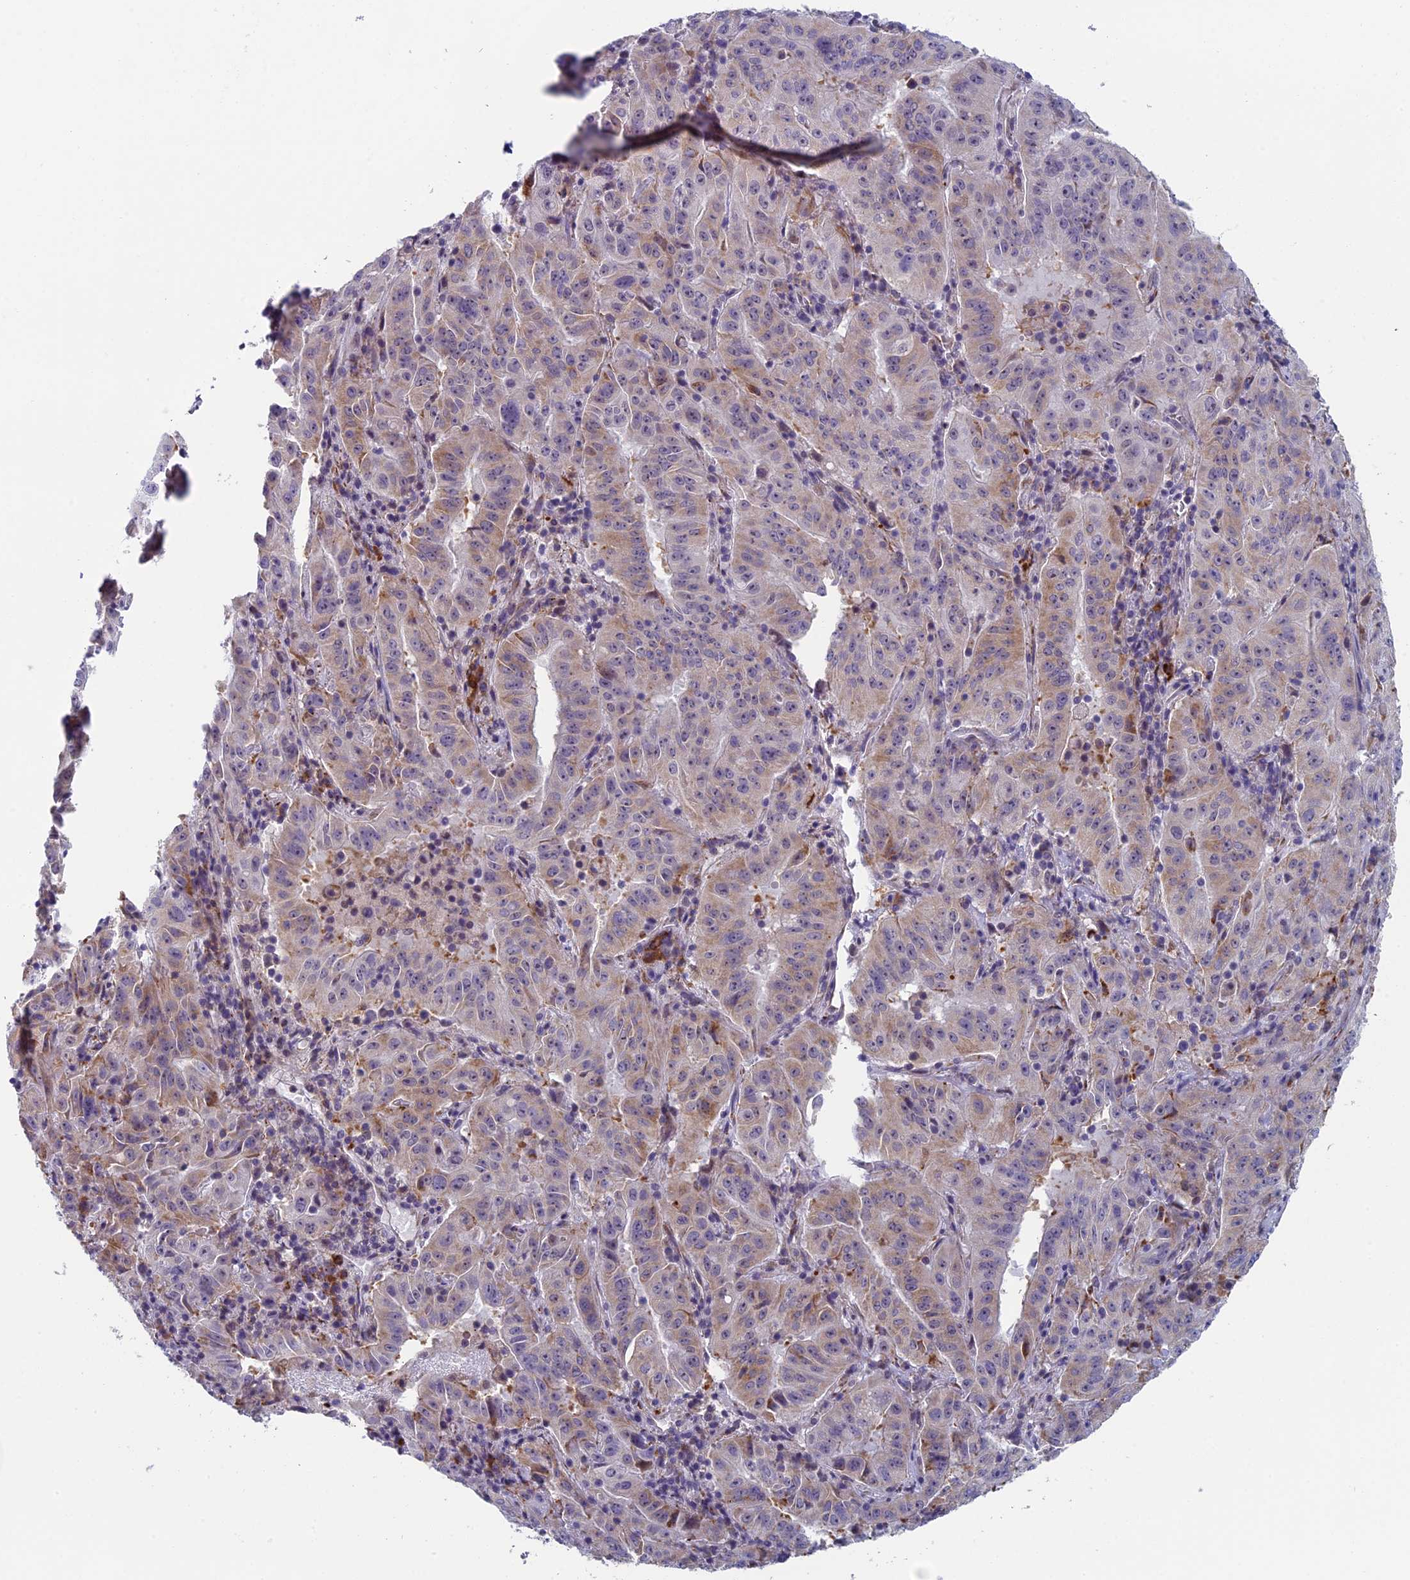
{"staining": {"intensity": "weak", "quantity": "25%-75%", "location": "cytoplasmic/membranous"}, "tissue": "pancreatic cancer", "cell_type": "Tumor cells", "image_type": "cancer", "snomed": [{"axis": "morphology", "description": "Adenocarcinoma, NOS"}, {"axis": "topography", "description": "Pancreas"}], "caption": "Immunohistochemistry (IHC) of human adenocarcinoma (pancreatic) demonstrates low levels of weak cytoplasmic/membranous expression in about 25%-75% of tumor cells.", "gene": "CNEP1R1", "patient": {"sex": "male", "age": 63}}